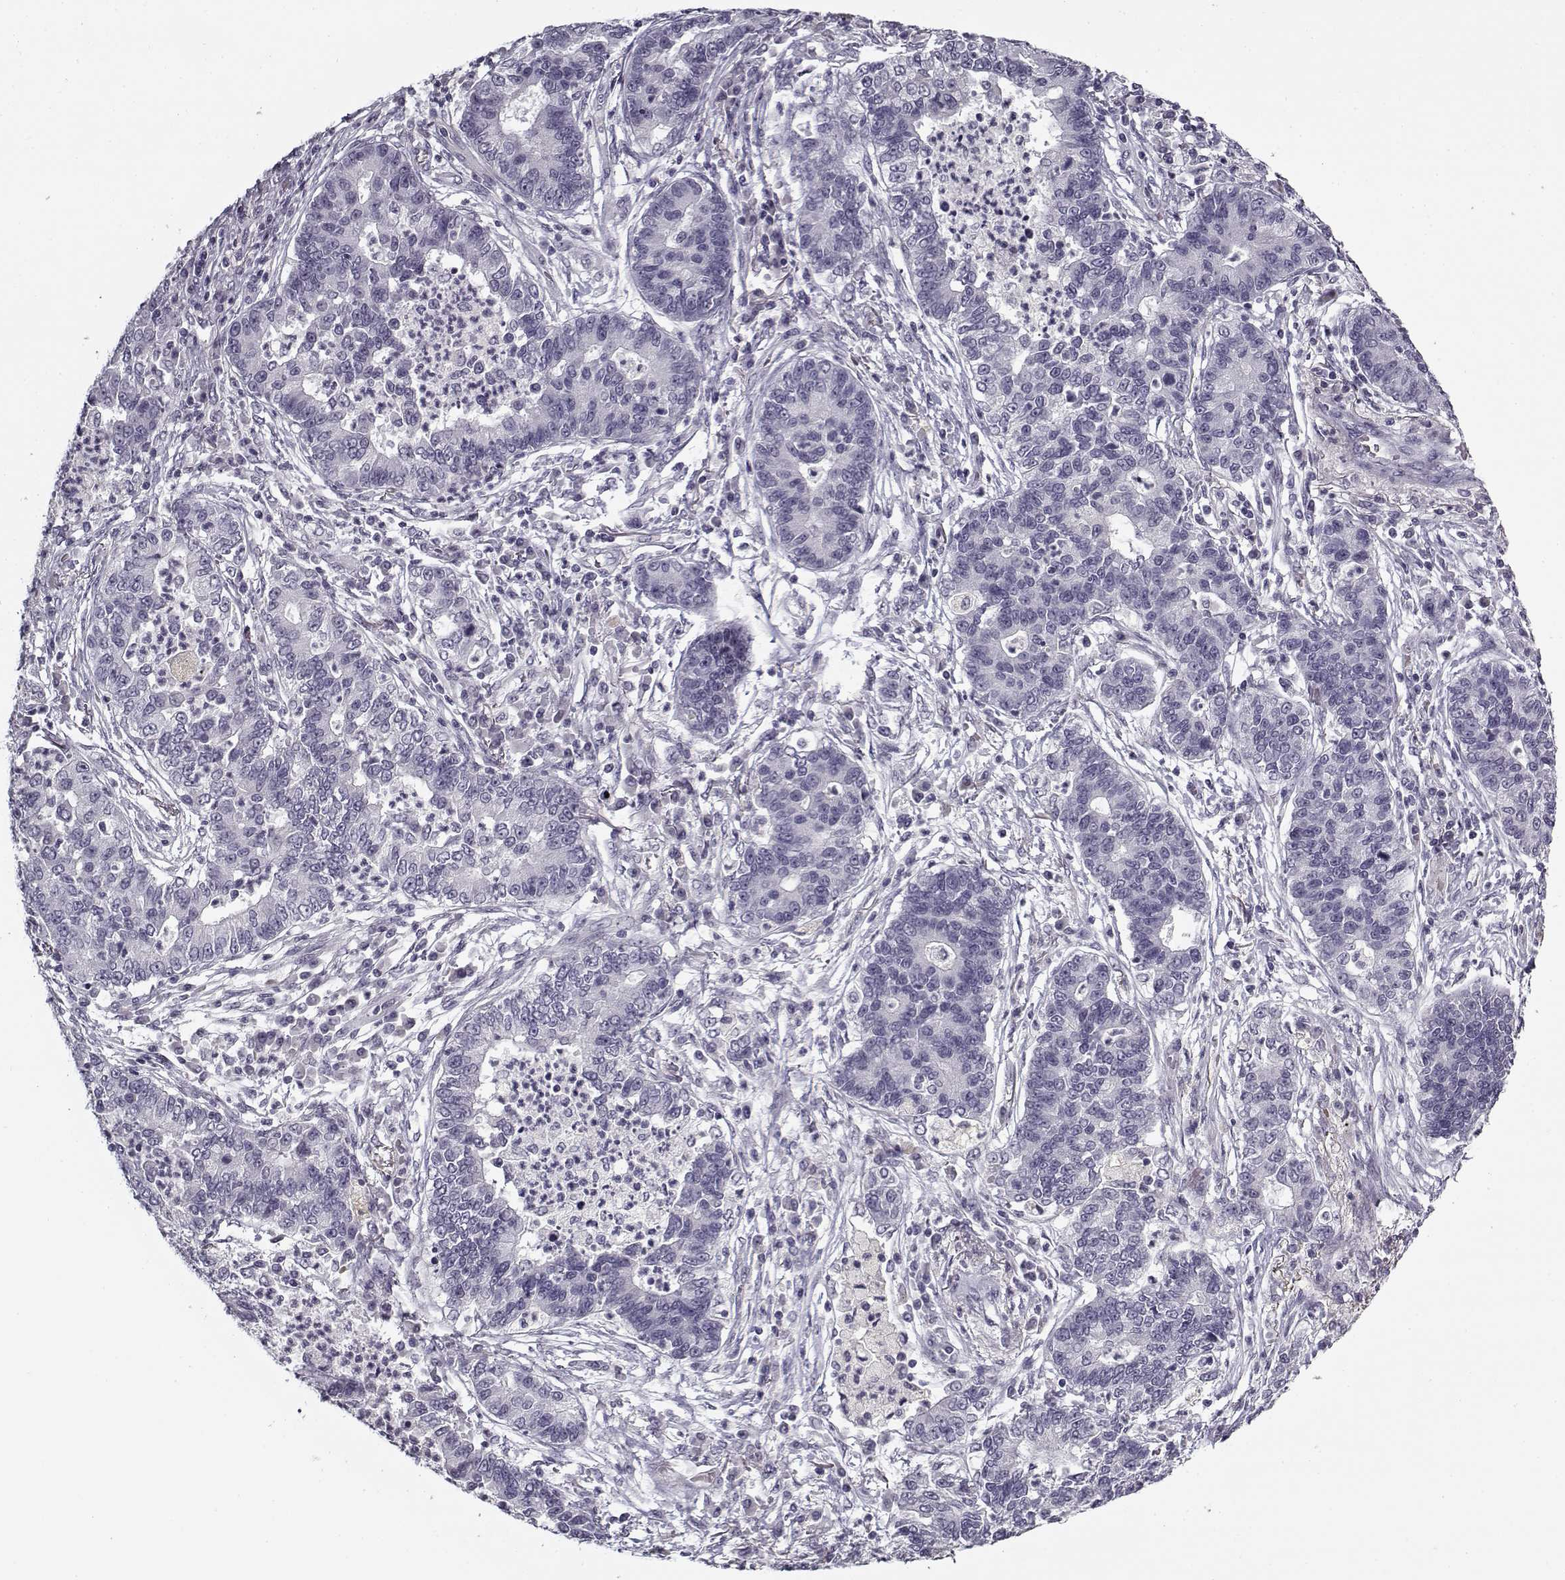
{"staining": {"intensity": "negative", "quantity": "none", "location": "none"}, "tissue": "lung cancer", "cell_type": "Tumor cells", "image_type": "cancer", "snomed": [{"axis": "morphology", "description": "Adenocarcinoma, NOS"}, {"axis": "topography", "description": "Lung"}], "caption": "High power microscopy histopathology image of an IHC photomicrograph of lung adenocarcinoma, revealing no significant staining in tumor cells.", "gene": "SNCA", "patient": {"sex": "female", "age": 57}}